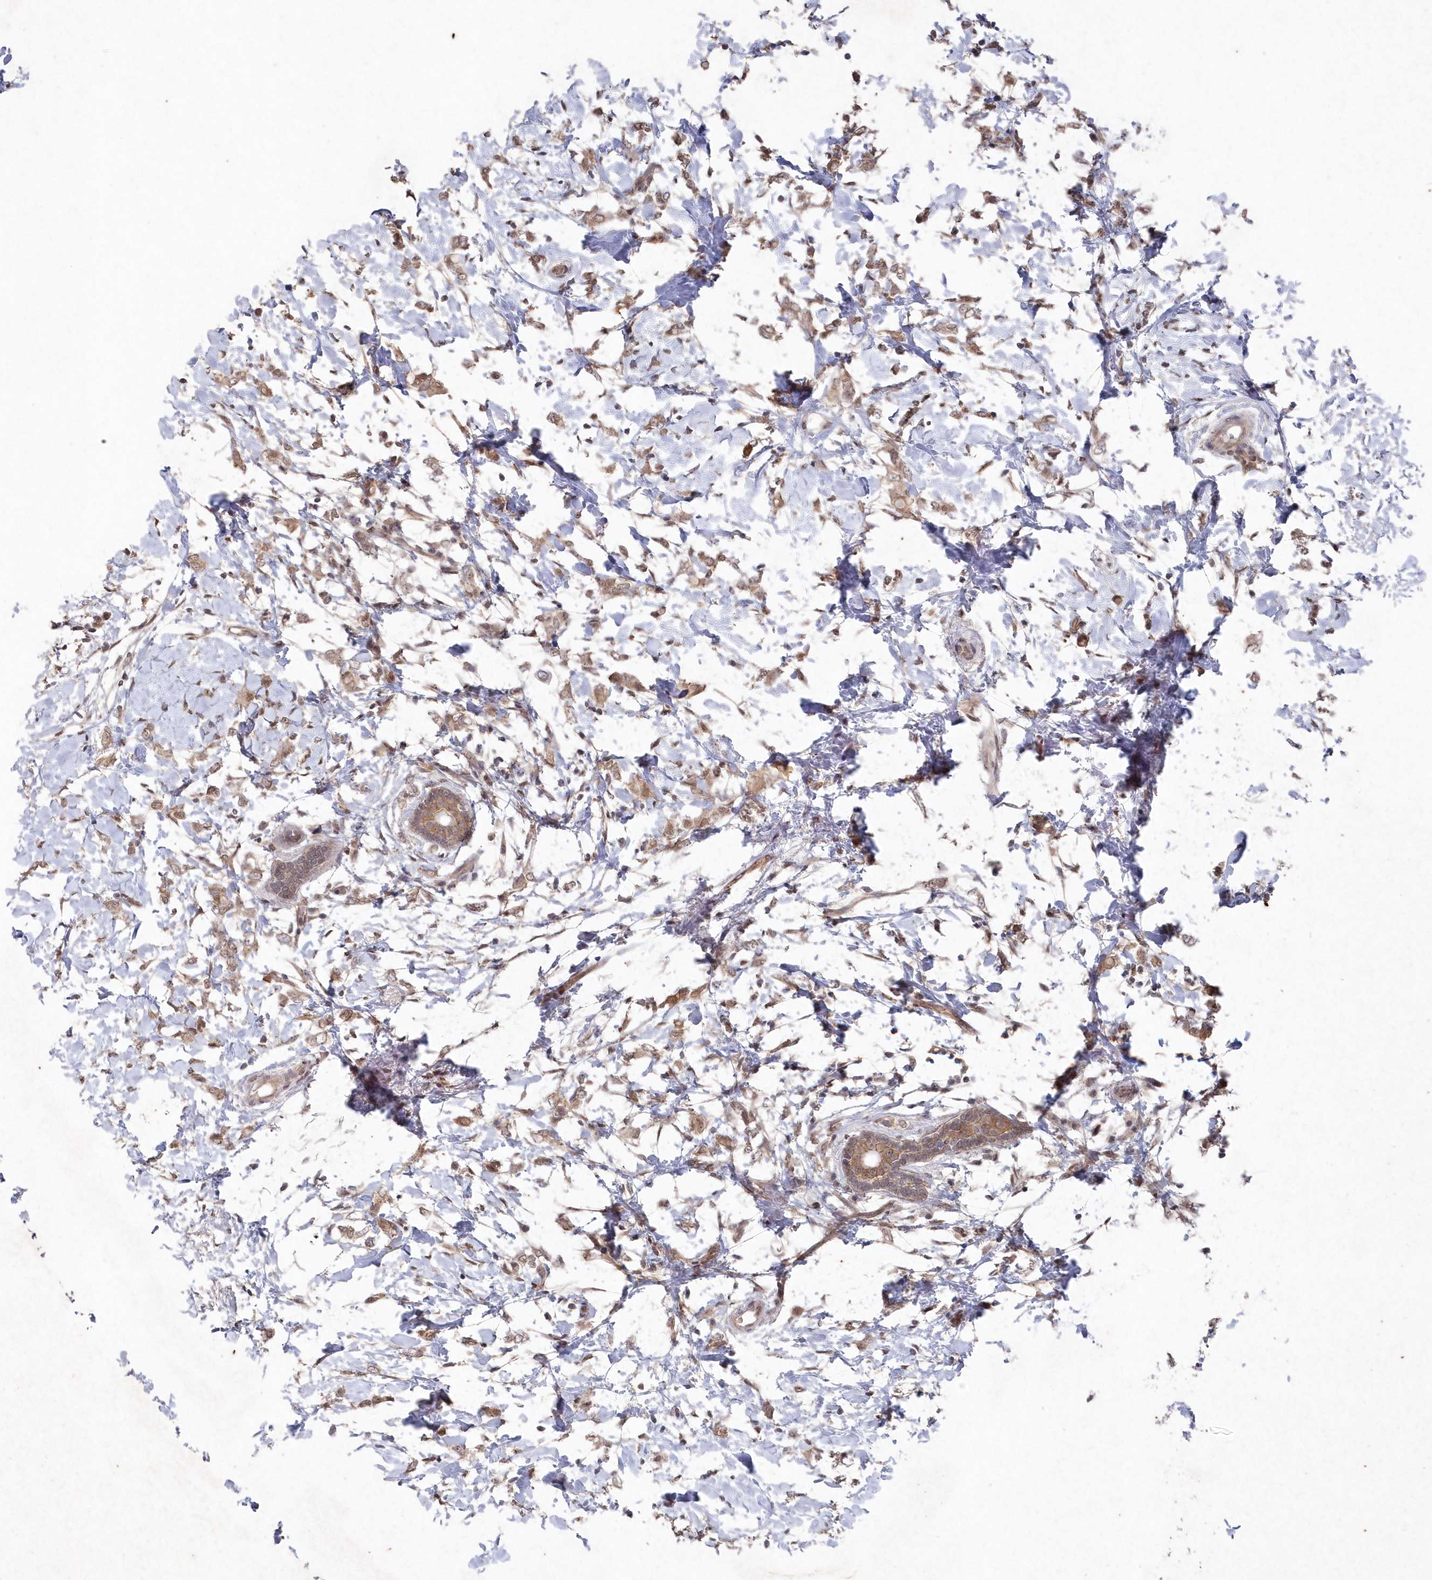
{"staining": {"intensity": "moderate", "quantity": ">75%", "location": "cytoplasmic/membranous"}, "tissue": "breast cancer", "cell_type": "Tumor cells", "image_type": "cancer", "snomed": [{"axis": "morphology", "description": "Normal tissue, NOS"}, {"axis": "morphology", "description": "Lobular carcinoma"}, {"axis": "topography", "description": "Breast"}], "caption": "Breast lobular carcinoma stained with a brown dye reveals moderate cytoplasmic/membranous positive positivity in approximately >75% of tumor cells.", "gene": "VSIG2", "patient": {"sex": "female", "age": 47}}